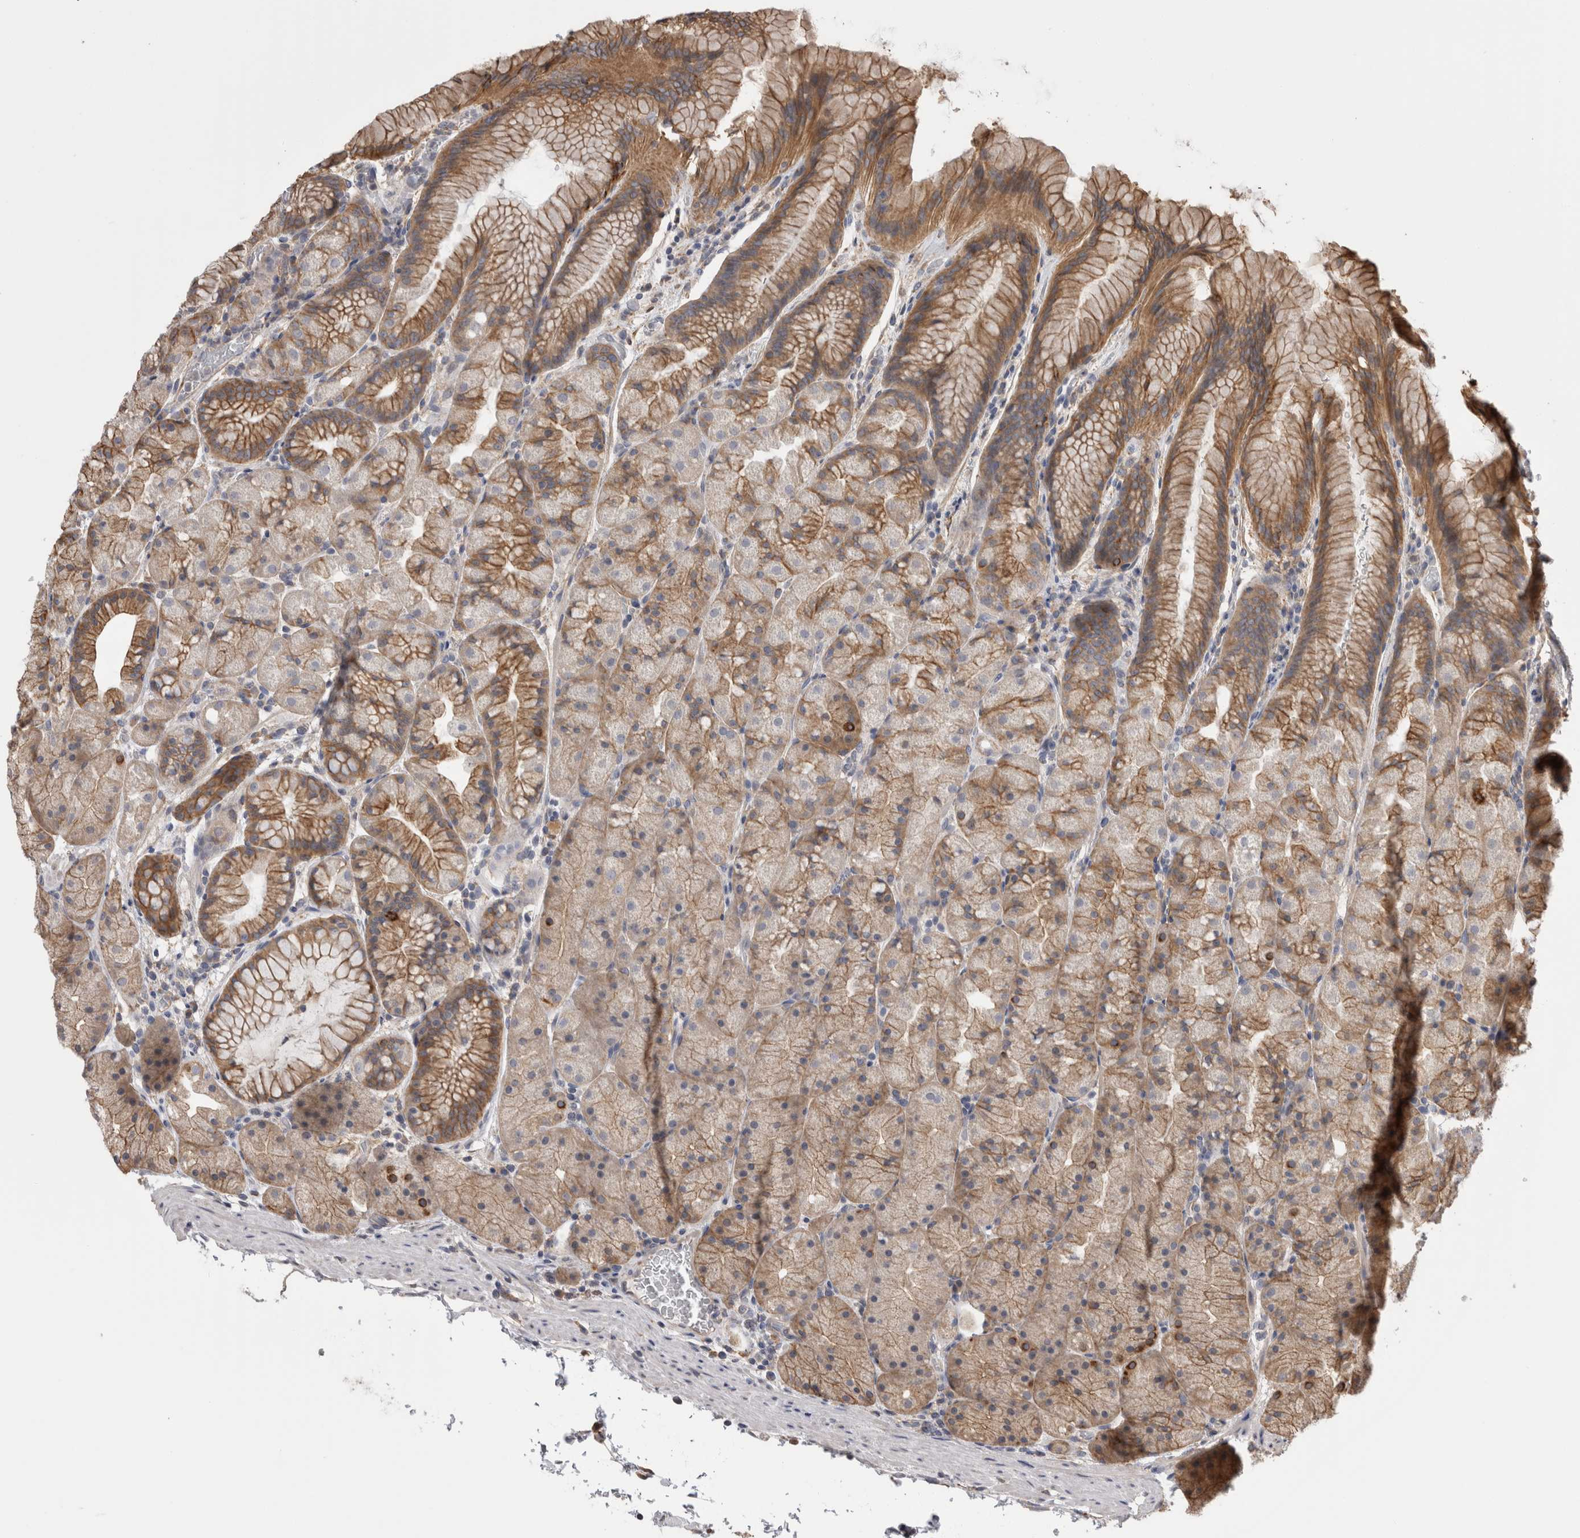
{"staining": {"intensity": "moderate", "quantity": "25%-75%", "location": "cytoplasmic/membranous"}, "tissue": "stomach", "cell_type": "Glandular cells", "image_type": "normal", "snomed": [{"axis": "morphology", "description": "Normal tissue, NOS"}, {"axis": "topography", "description": "Stomach, upper"}, {"axis": "topography", "description": "Stomach"}], "caption": "Unremarkable stomach was stained to show a protein in brown. There is medium levels of moderate cytoplasmic/membranous positivity in about 25%-75% of glandular cells. (IHC, brightfield microscopy, high magnification).", "gene": "SMAP2", "patient": {"sex": "male", "age": 48}}